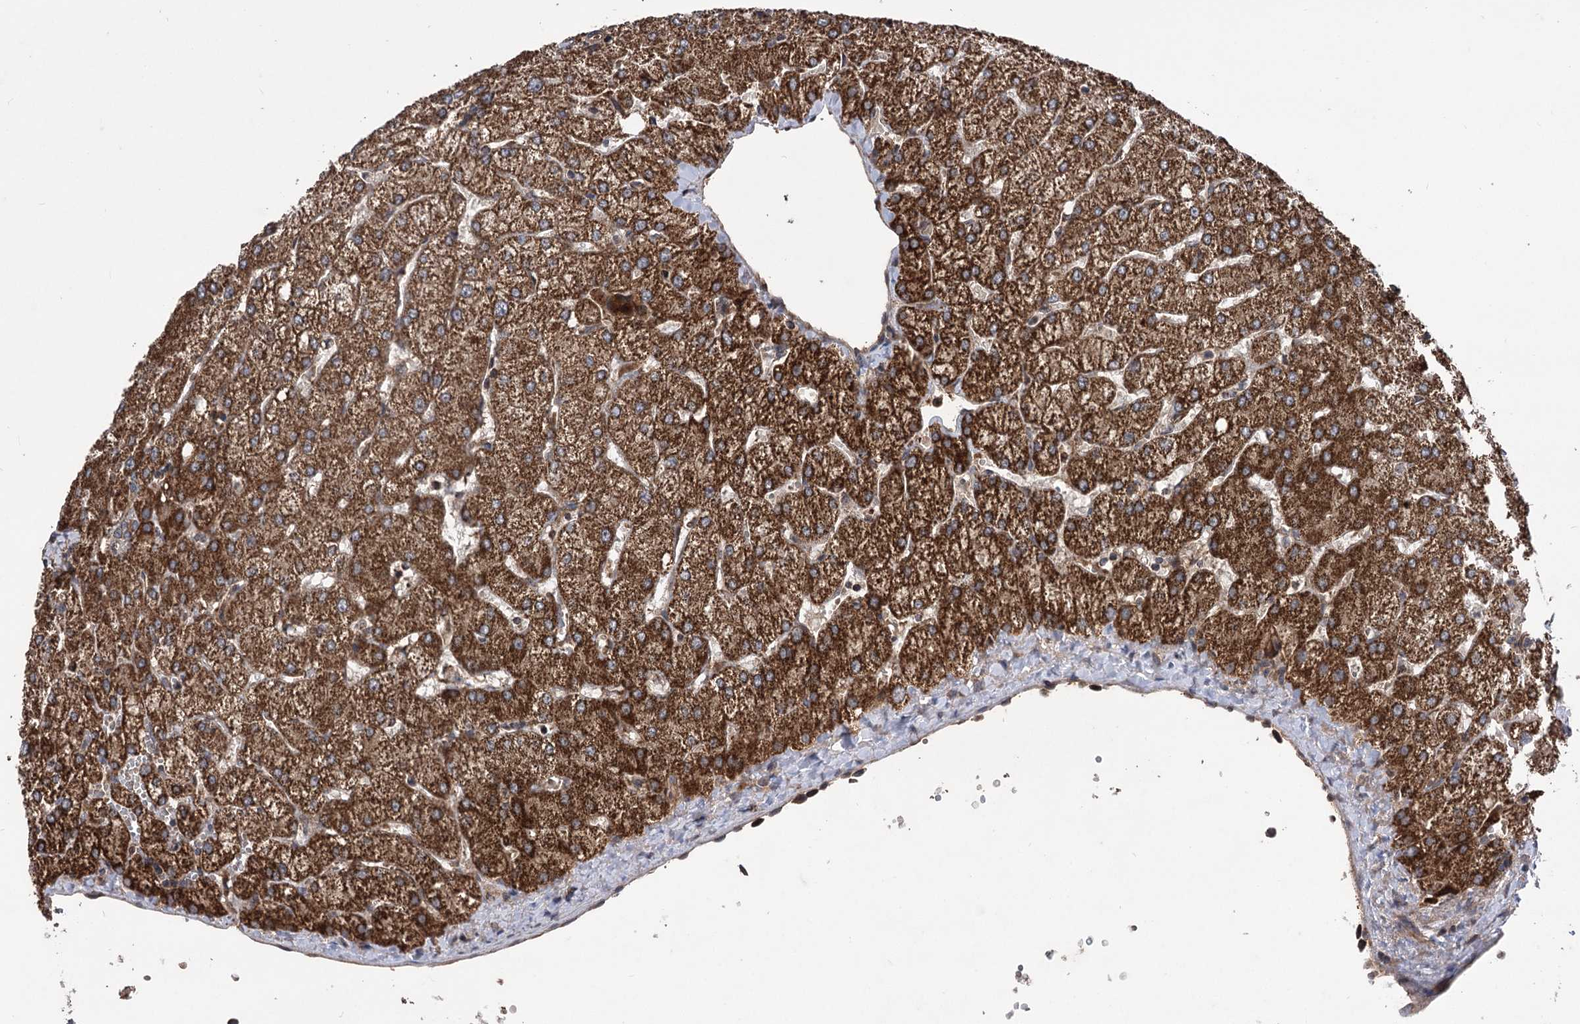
{"staining": {"intensity": "moderate", "quantity": ">75%", "location": "cytoplasmic/membranous"}, "tissue": "liver", "cell_type": "Cholangiocytes", "image_type": "normal", "snomed": [{"axis": "morphology", "description": "Normal tissue, NOS"}, {"axis": "topography", "description": "Liver"}], "caption": "This image shows immunohistochemistry staining of normal human liver, with medium moderate cytoplasmic/membranous staining in about >75% of cholangiocytes.", "gene": "RASSF3", "patient": {"sex": "female", "age": 54}}